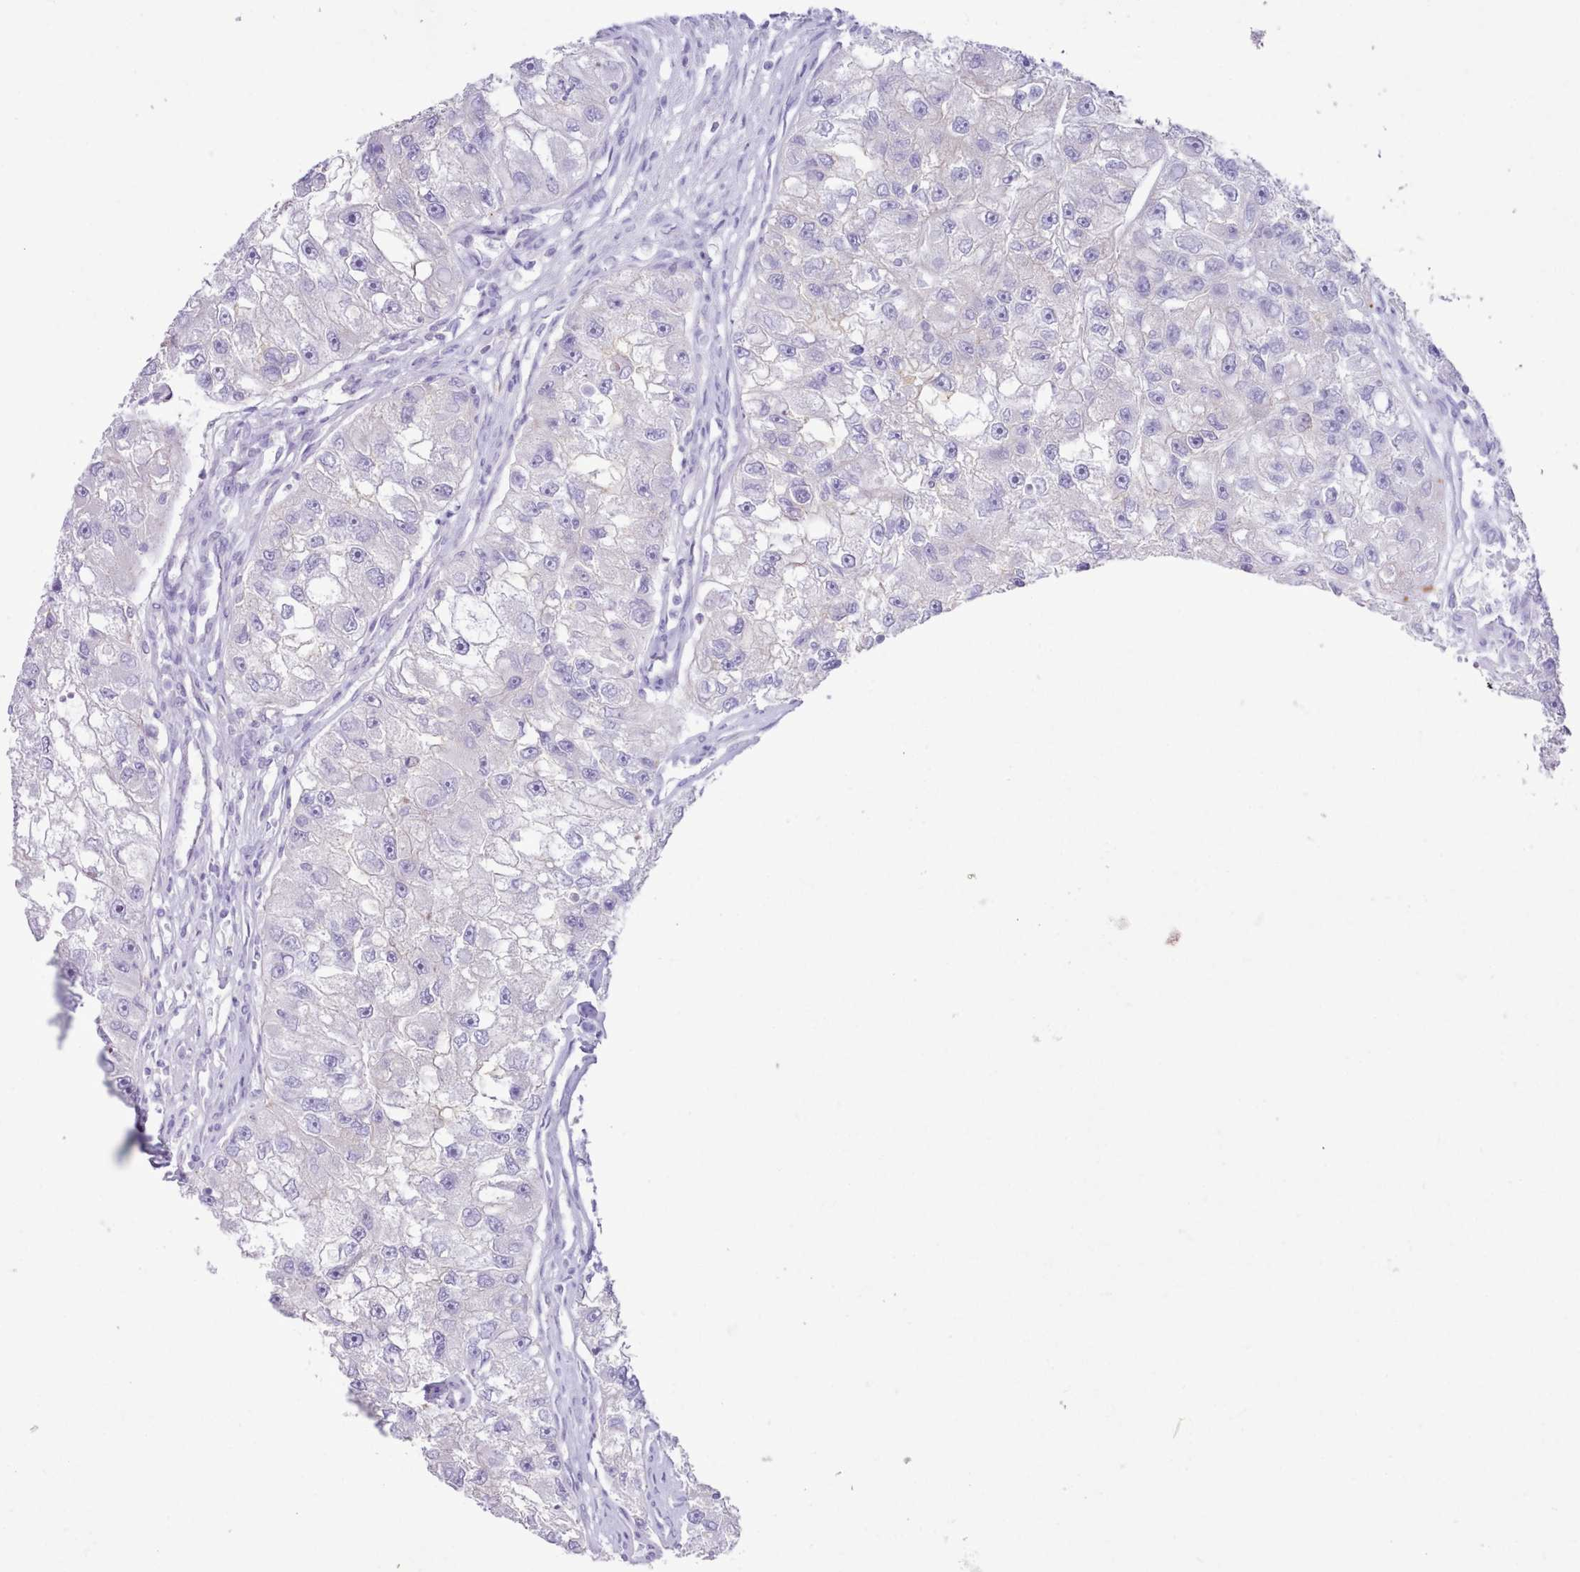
{"staining": {"intensity": "negative", "quantity": "none", "location": "none"}, "tissue": "renal cancer", "cell_type": "Tumor cells", "image_type": "cancer", "snomed": [{"axis": "morphology", "description": "Adenocarcinoma, NOS"}, {"axis": "topography", "description": "Kidney"}], "caption": "A histopathology image of renal adenocarcinoma stained for a protein displays no brown staining in tumor cells.", "gene": "MDFI", "patient": {"sex": "male", "age": 63}}